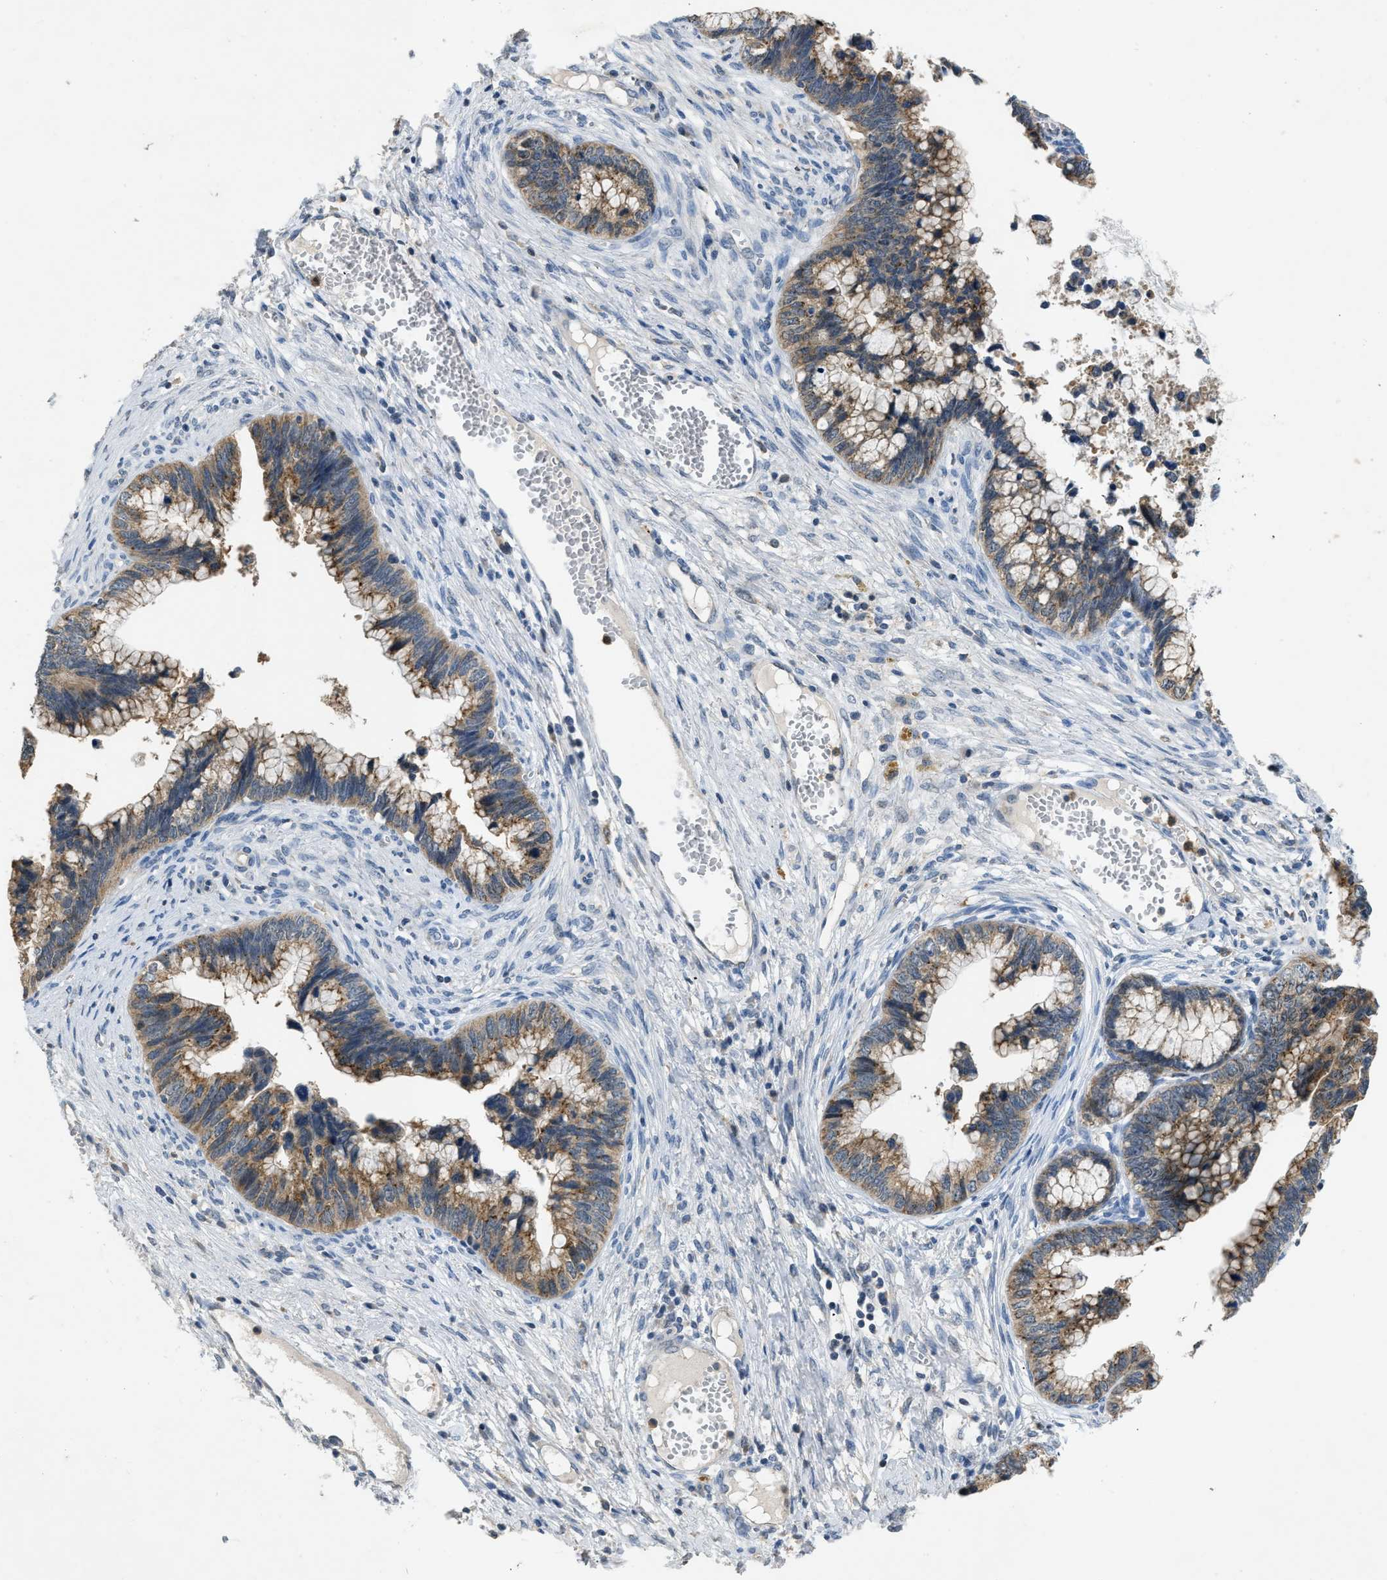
{"staining": {"intensity": "weak", "quantity": ">75%", "location": "cytoplasmic/membranous"}, "tissue": "cervical cancer", "cell_type": "Tumor cells", "image_type": "cancer", "snomed": [{"axis": "morphology", "description": "Adenocarcinoma, NOS"}, {"axis": "topography", "description": "Cervix"}], "caption": "Human cervical cancer stained for a protein (brown) reveals weak cytoplasmic/membranous positive positivity in about >75% of tumor cells.", "gene": "TOMM34", "patient": {"sex": "female", "age": 44}}